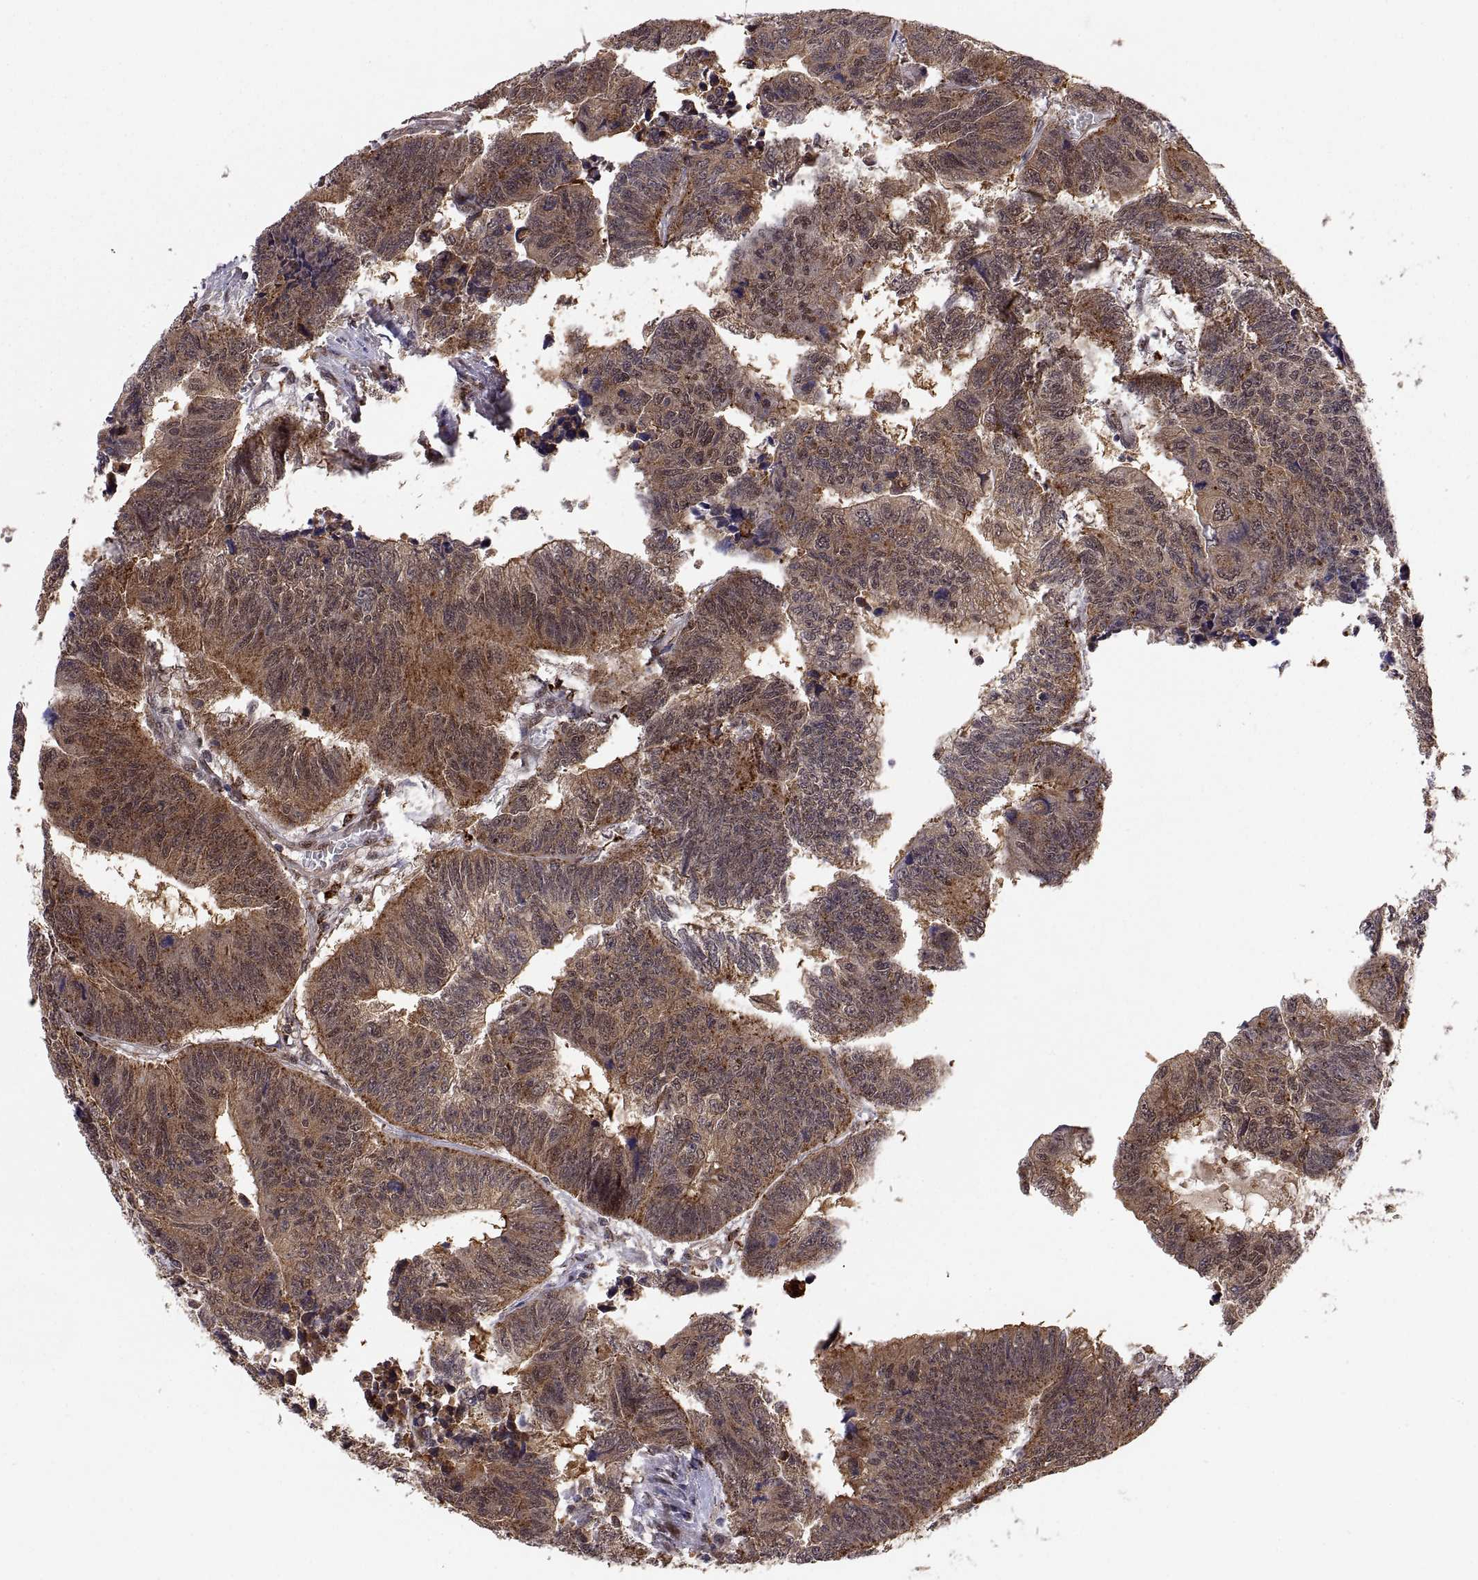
{"staining": {"intensity": "moderate", "quantity": ">75%", "location": "cytoplasmic/membranous"}, "tissue": "colorectal cancer", "cell_type": "Tumor cells", "image_type": "cancer", "snomed": [{"axis": "morphology", "description": "Adenocarcinoma, NOS"}, {"axis": "topography", "description": "Rectum"}], "caption": "Colorectal adenocarcinoma stained for a protein (brown) displays moderate cytoplasmic/membranous positive staining in approximately >75% of tumor cells.", "gene": "PSMC2", "patient": {"sex": "female", "age": 85}}